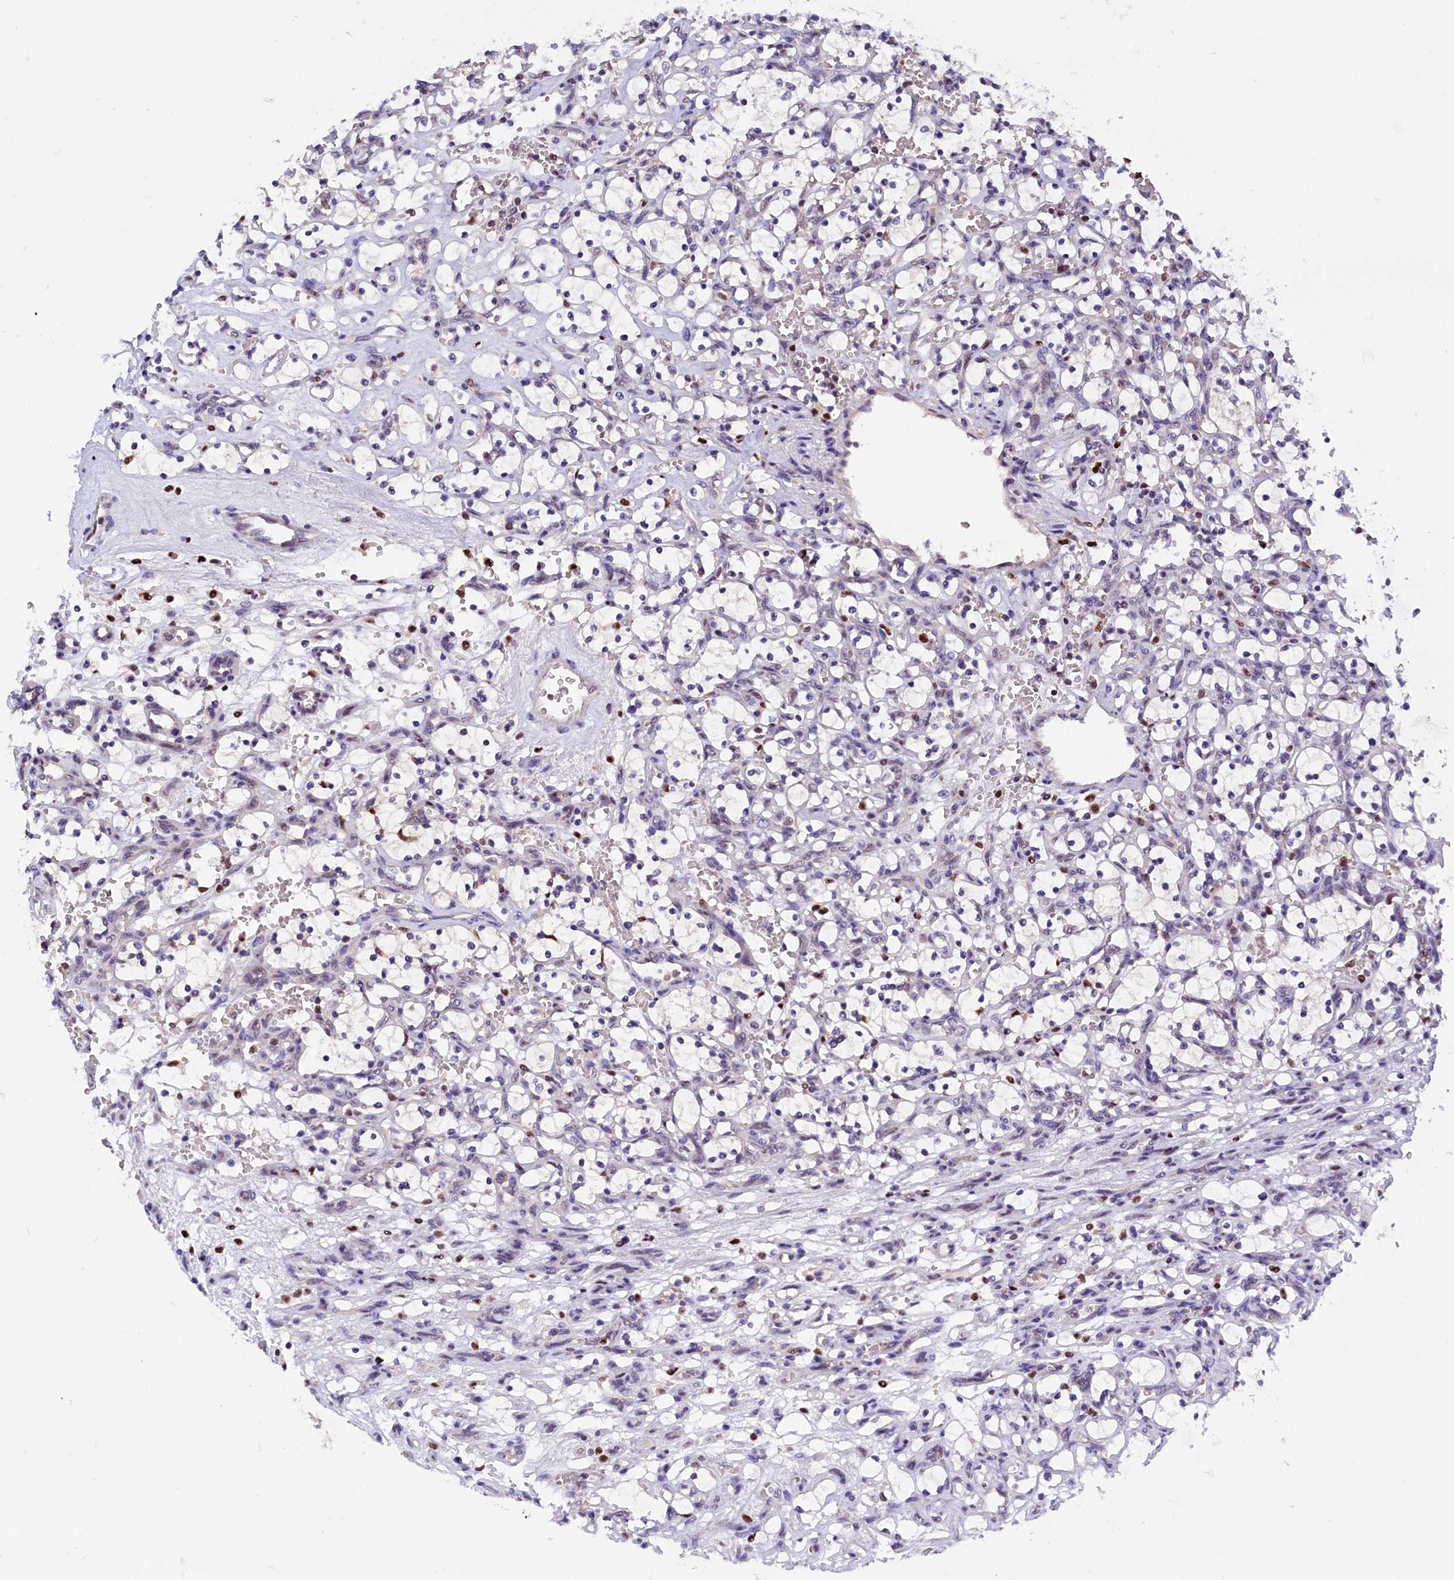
{"staining": {"intensity": "negative", "quantity": "none", "location": "none"}, "tissue": "renal cancer", "cell_type": "Tumor cells", "image_type": "cancer", "snomed": [{"axis": "morphology", "description": "Adenocarcinoma, NOS"}, {"axis": "topography", "description": "Kidney"}], "caption": "An image of human renal cancer is negative for staining in tumor cells. Nuclei are stained in blue.", "gene": "BTBD9", "patient": {"sex": "female", "age": 69}}